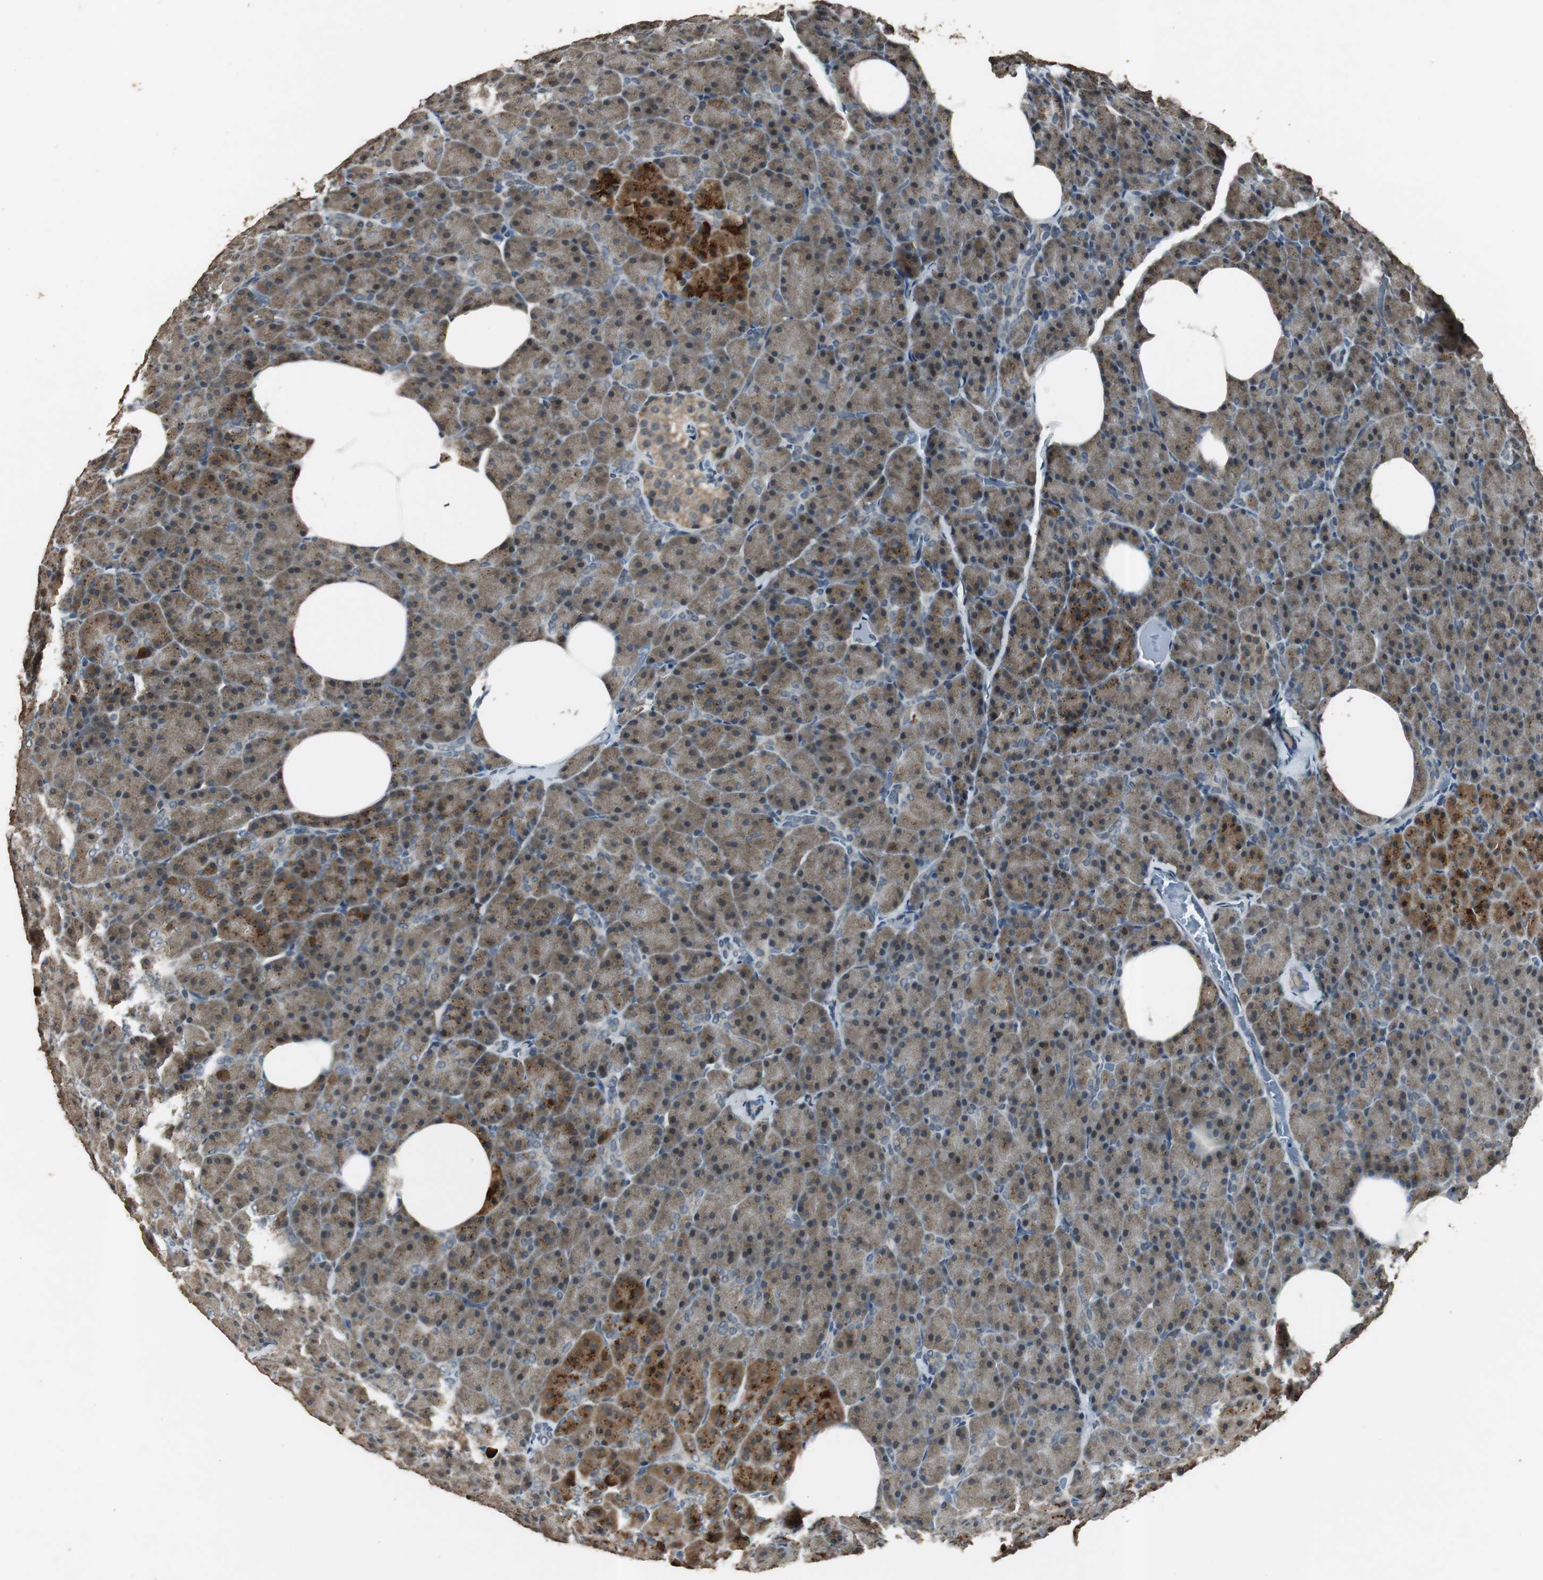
{"staining": {"intensity": "moderate", "quantity": ">75%", "location": "cytoplasmic/membranous"}, "tissue": "pancreas", "cell_type": "Exocrine glandular cells", "image_type": "normal", "snomed": [{"axis": "morphology", "description": "Normal tissue, NOS"}, {"axis": "topography", "description": "Pancreas"}], "caption": "Immunohistochemical staining of benign pancreas demonstrates moderate cytoplasmic/membranous protein positivity in about >75% of exocrine glandular cells. (Brightfield microscopy of DAB IHC at high magnification).", "gene": "BOLA1", "patient": {"sex": "female", "age": 35}}